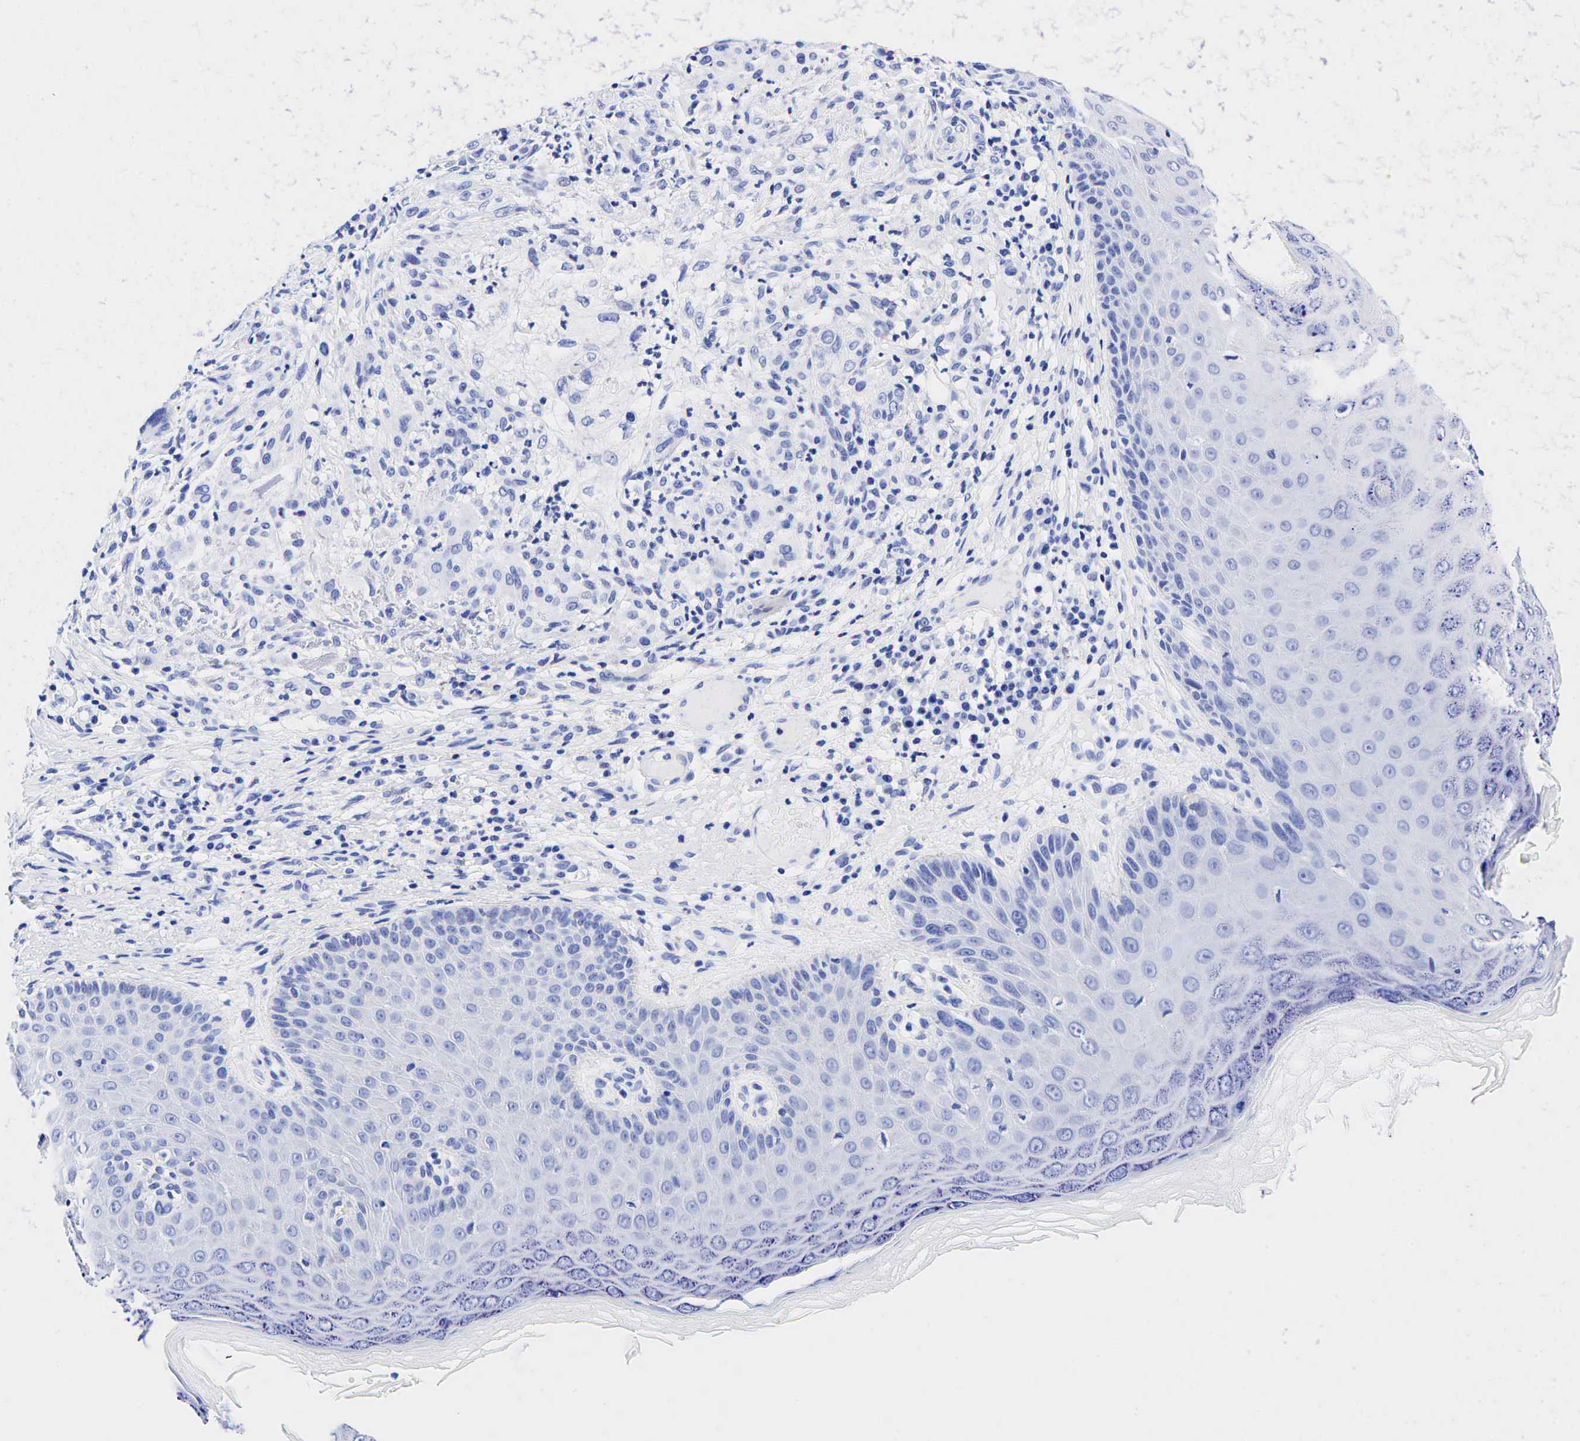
{"staining": {"intensity": "negative", "quantity": "none", "location": "none"}, "tissue": "skin cancer", "cell_type": "Tumor cells", "image_type": "cancer", "snomed": [{"axis": "morphology", "description": "Normal tissue, NOS"}, {"axis": "morphology", "description": "Basal cell carcinoma"}, {"axis": "topography", "description": "Skin"}], "caption": "Immunohistochemistry (IHC) photomicrograph of neoplastic tissue: skin basal cell carcinoma stained with DAB (3,3'-diaminobenzidine) displays no significant protein expression in tumor cells.", "gene": "KRT19", "patient": {"sex": "male", "age": 74}}